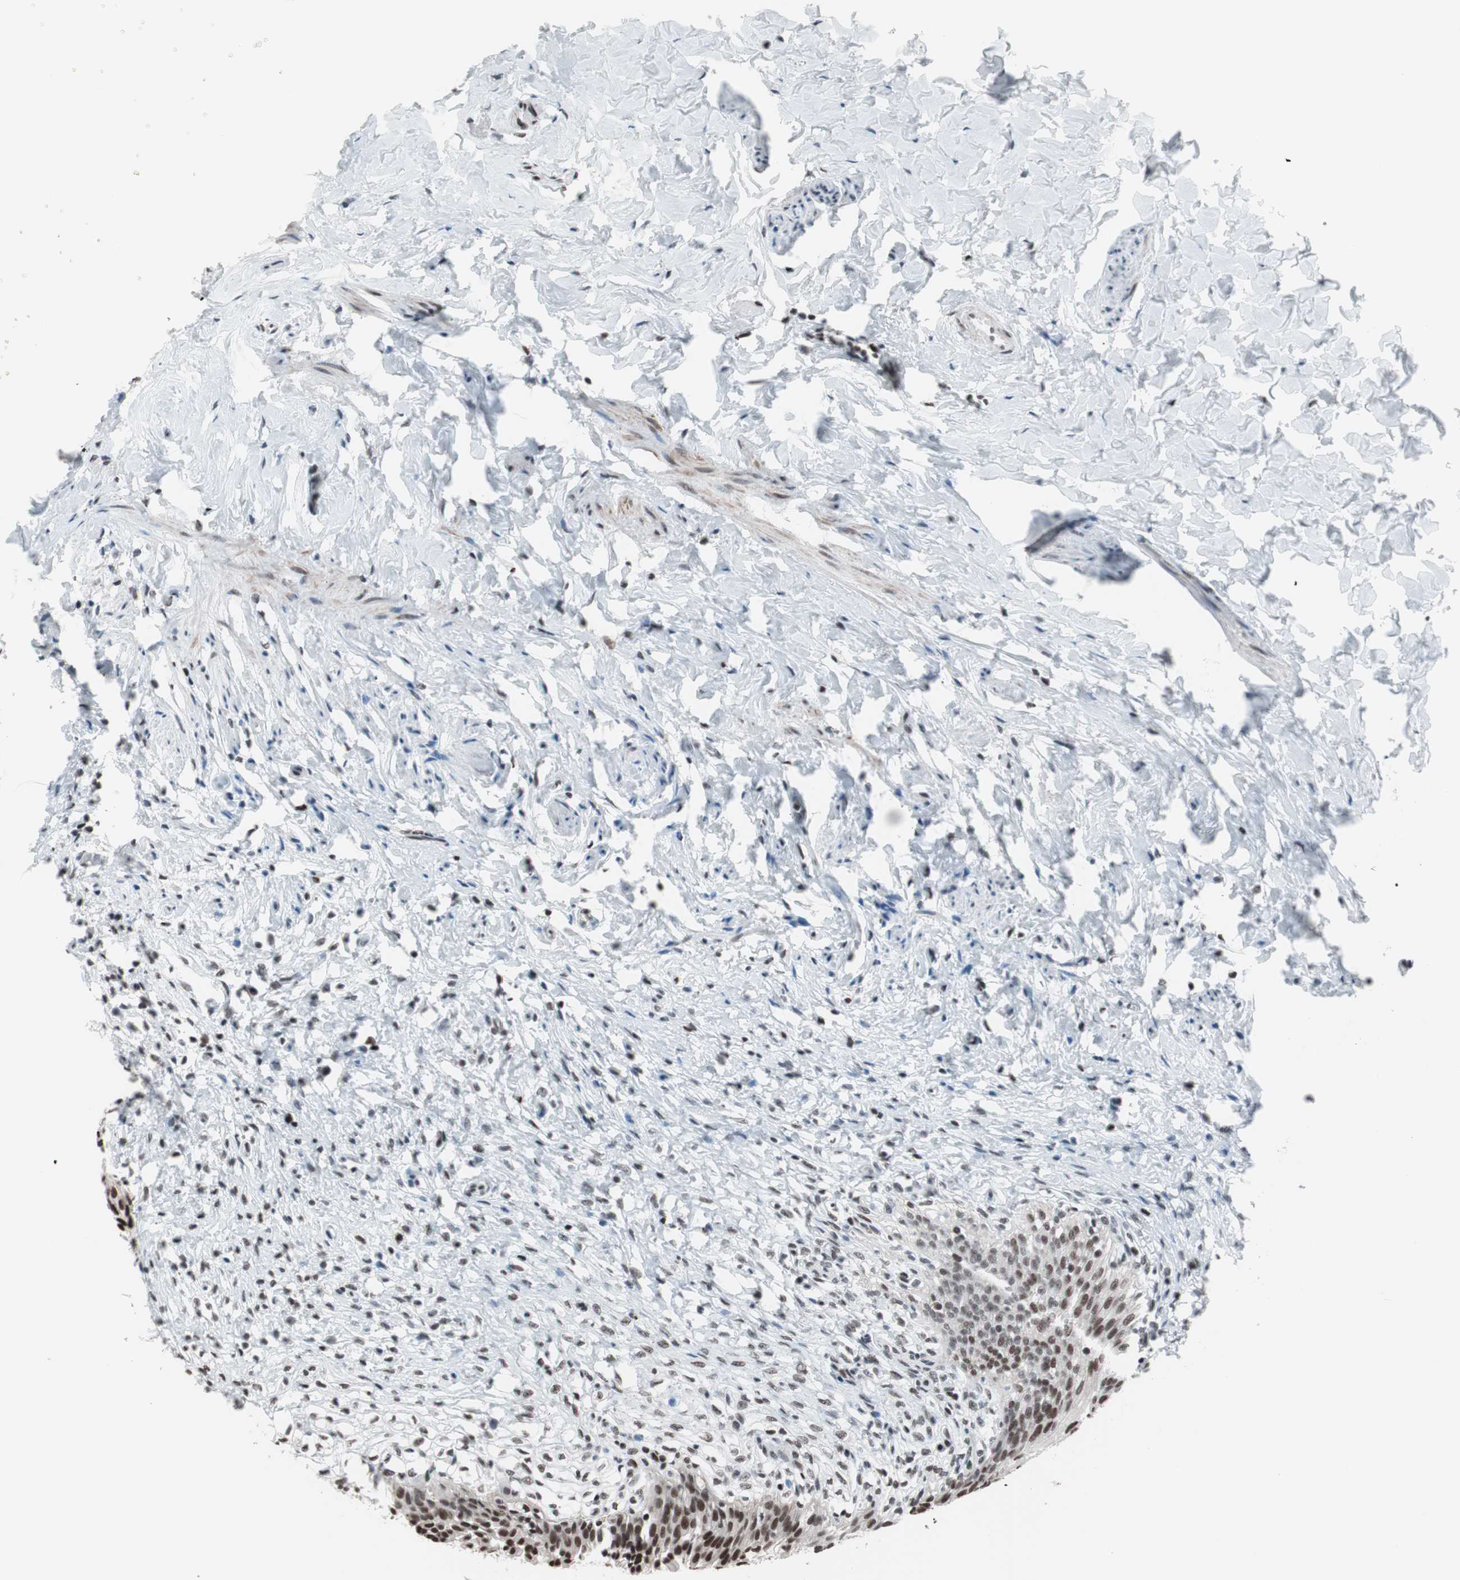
{"staining": {"intensity": "strong", "quantity": ">75%", "location": "nuclear"}, "tissue": "urinary bladder", "cell_type": "Urothelial cells", "image_type": "normal", "snomed": [{"axis": "morphology", "description": "Normal tissue, NOS"}, {"axis": "morphology", "description": "Inflammation, NOS"}, {"axis": "topography", "description": "Urinary bladder"}], "caption": "IHC micrograph of normal urinary bladder stained for a protein (brown), which reveals high levels of strong nuclear expression in approximately >75% of urothelial cells.", "gene": "ARID1A", "patient": {"sex": "female", "age": 80}}